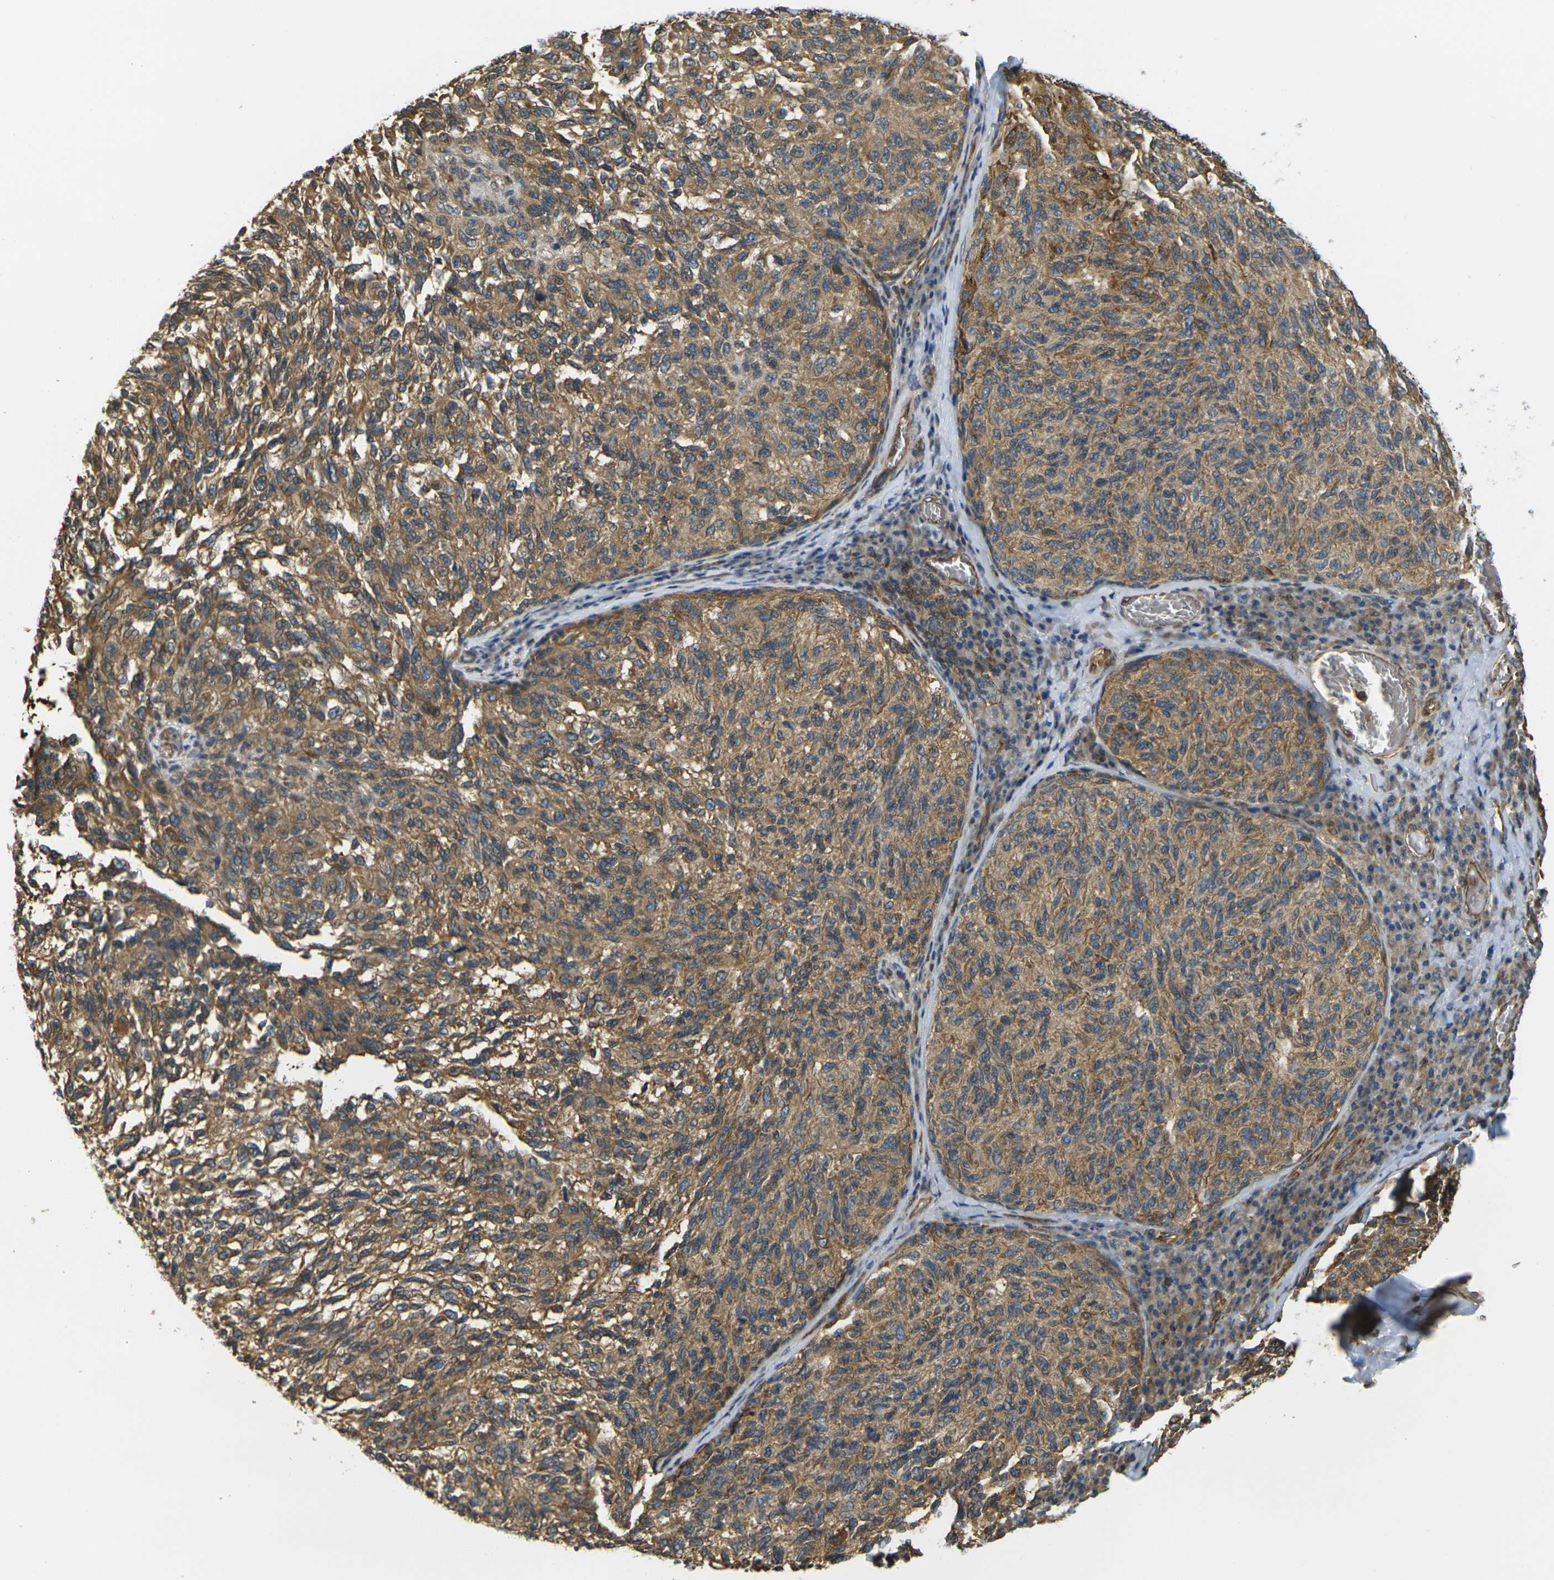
{"staining": {"intensity": "strong", "quantity": ">75%", "location": "cytoplasmic/membranous"}, "tissue": "melanoma", "cell_type": "Tumor cells", "image_type": "cancer", "snomed": [{"axis": "morphology", "description": "Malignant melanoma, NOS"}, {"axis": "topography", "description": "Skin"}], "caption": "Immunohistochemistry (IHC) photomicrograph of neoplastic tissue: human malignant melanoma stained using IHC shows high levels of strong protein expression localized specifically in the cytoplasmic/membranous of tumor cells, appearing as a cytoplasmic/membranous brown color.", "gene": "CAST", "patient": {"sex": "female", "age": 73}}